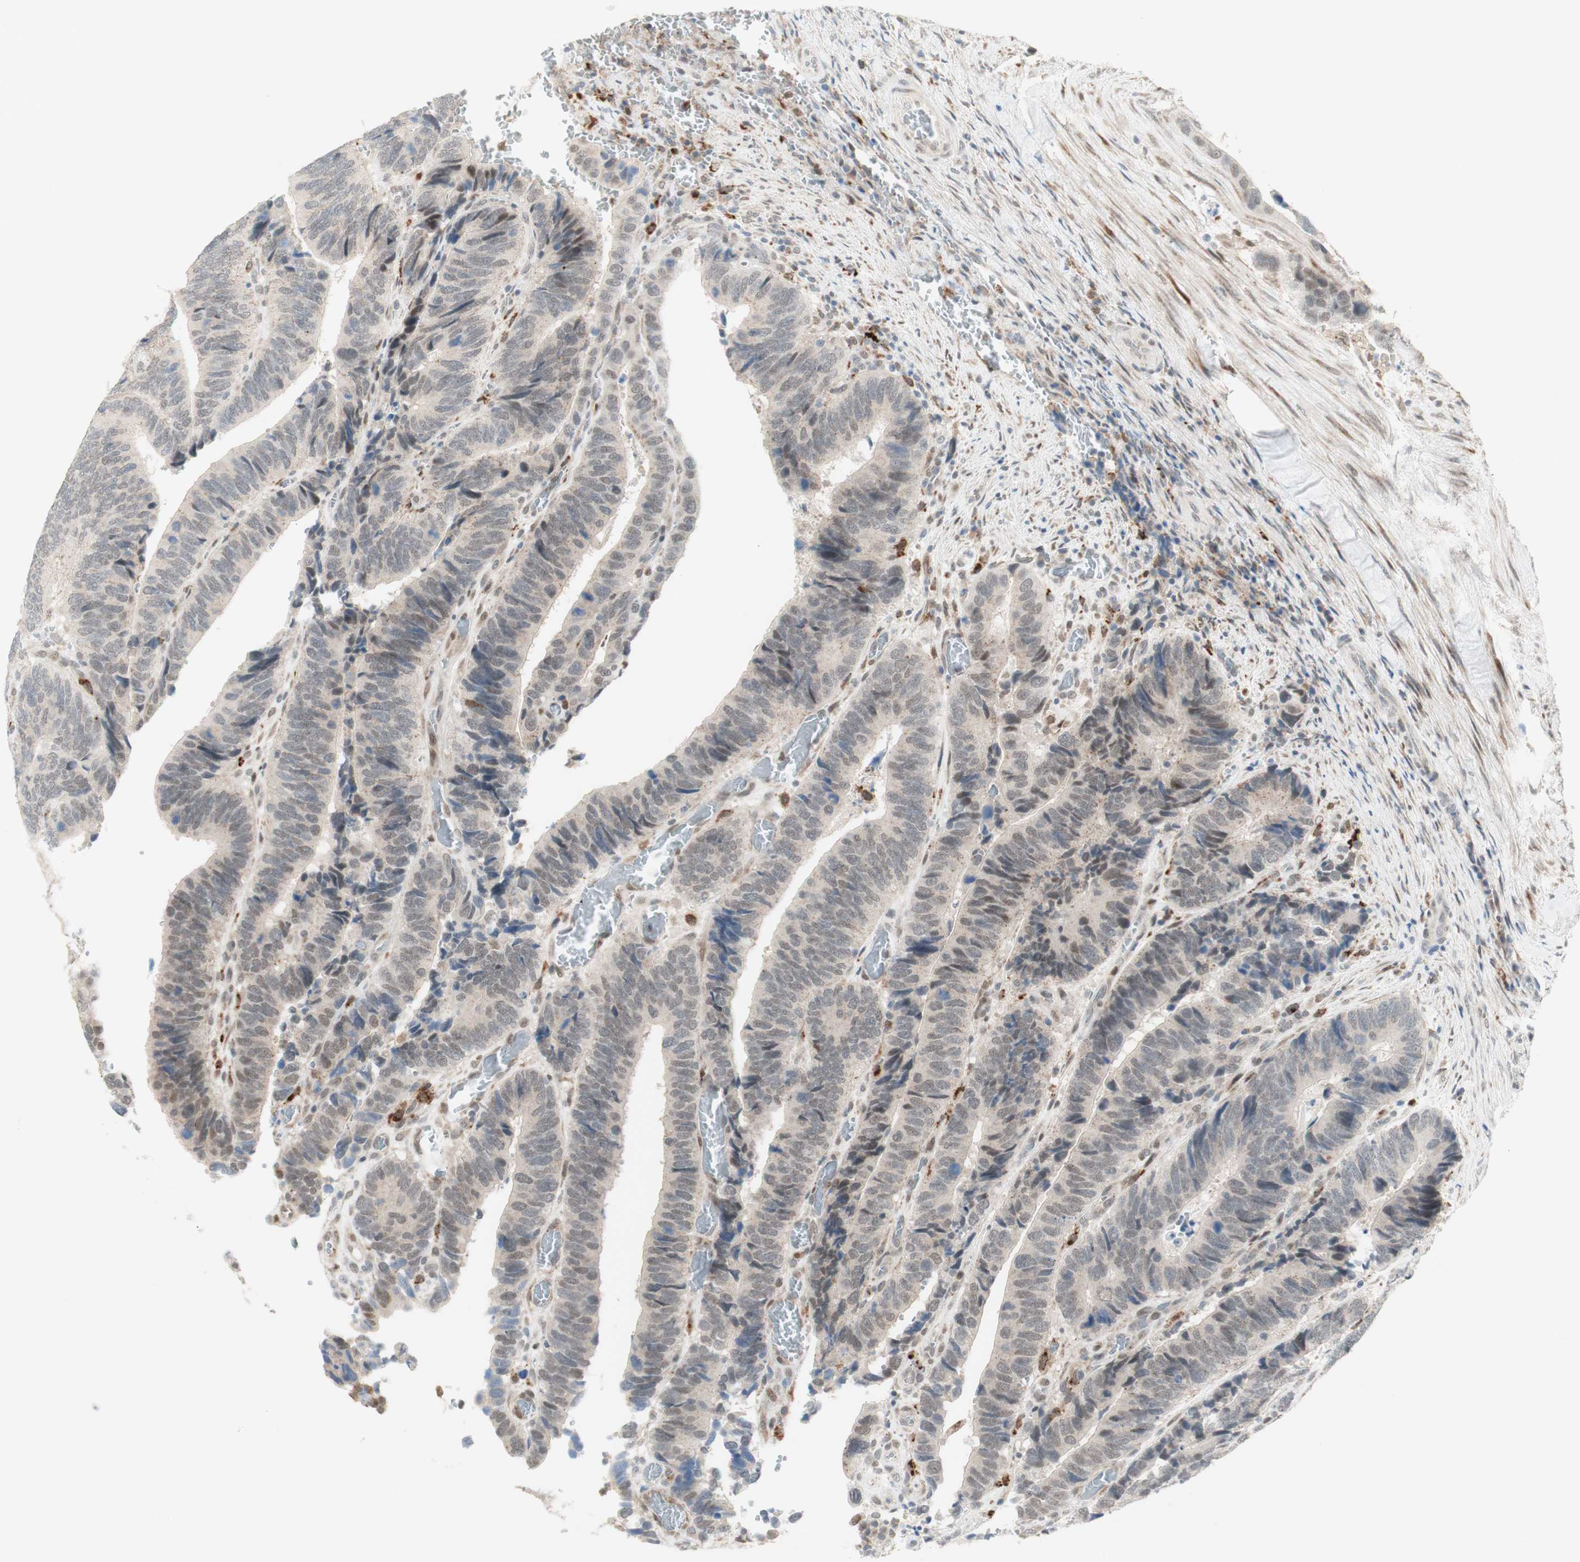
{"staining": {"intensity": "weak", "quantity": "<25%", "location": "cytoplasmic/membranous,nuclear"}, "tissue": "colorectal cancer", "cell_type": "Tumor cells", "image_type": "cancer", "snomed": [{"axis": "morphology", "description": "Adenocarcinoma, NOS"}, {"axis": "topography", "description": "Colon"}], "caption": "Image shows no significant protein expression in tumor cells of colorectal cancer.", "gene": "GAPT", "patient": {"sex": "male", "age": 72}}